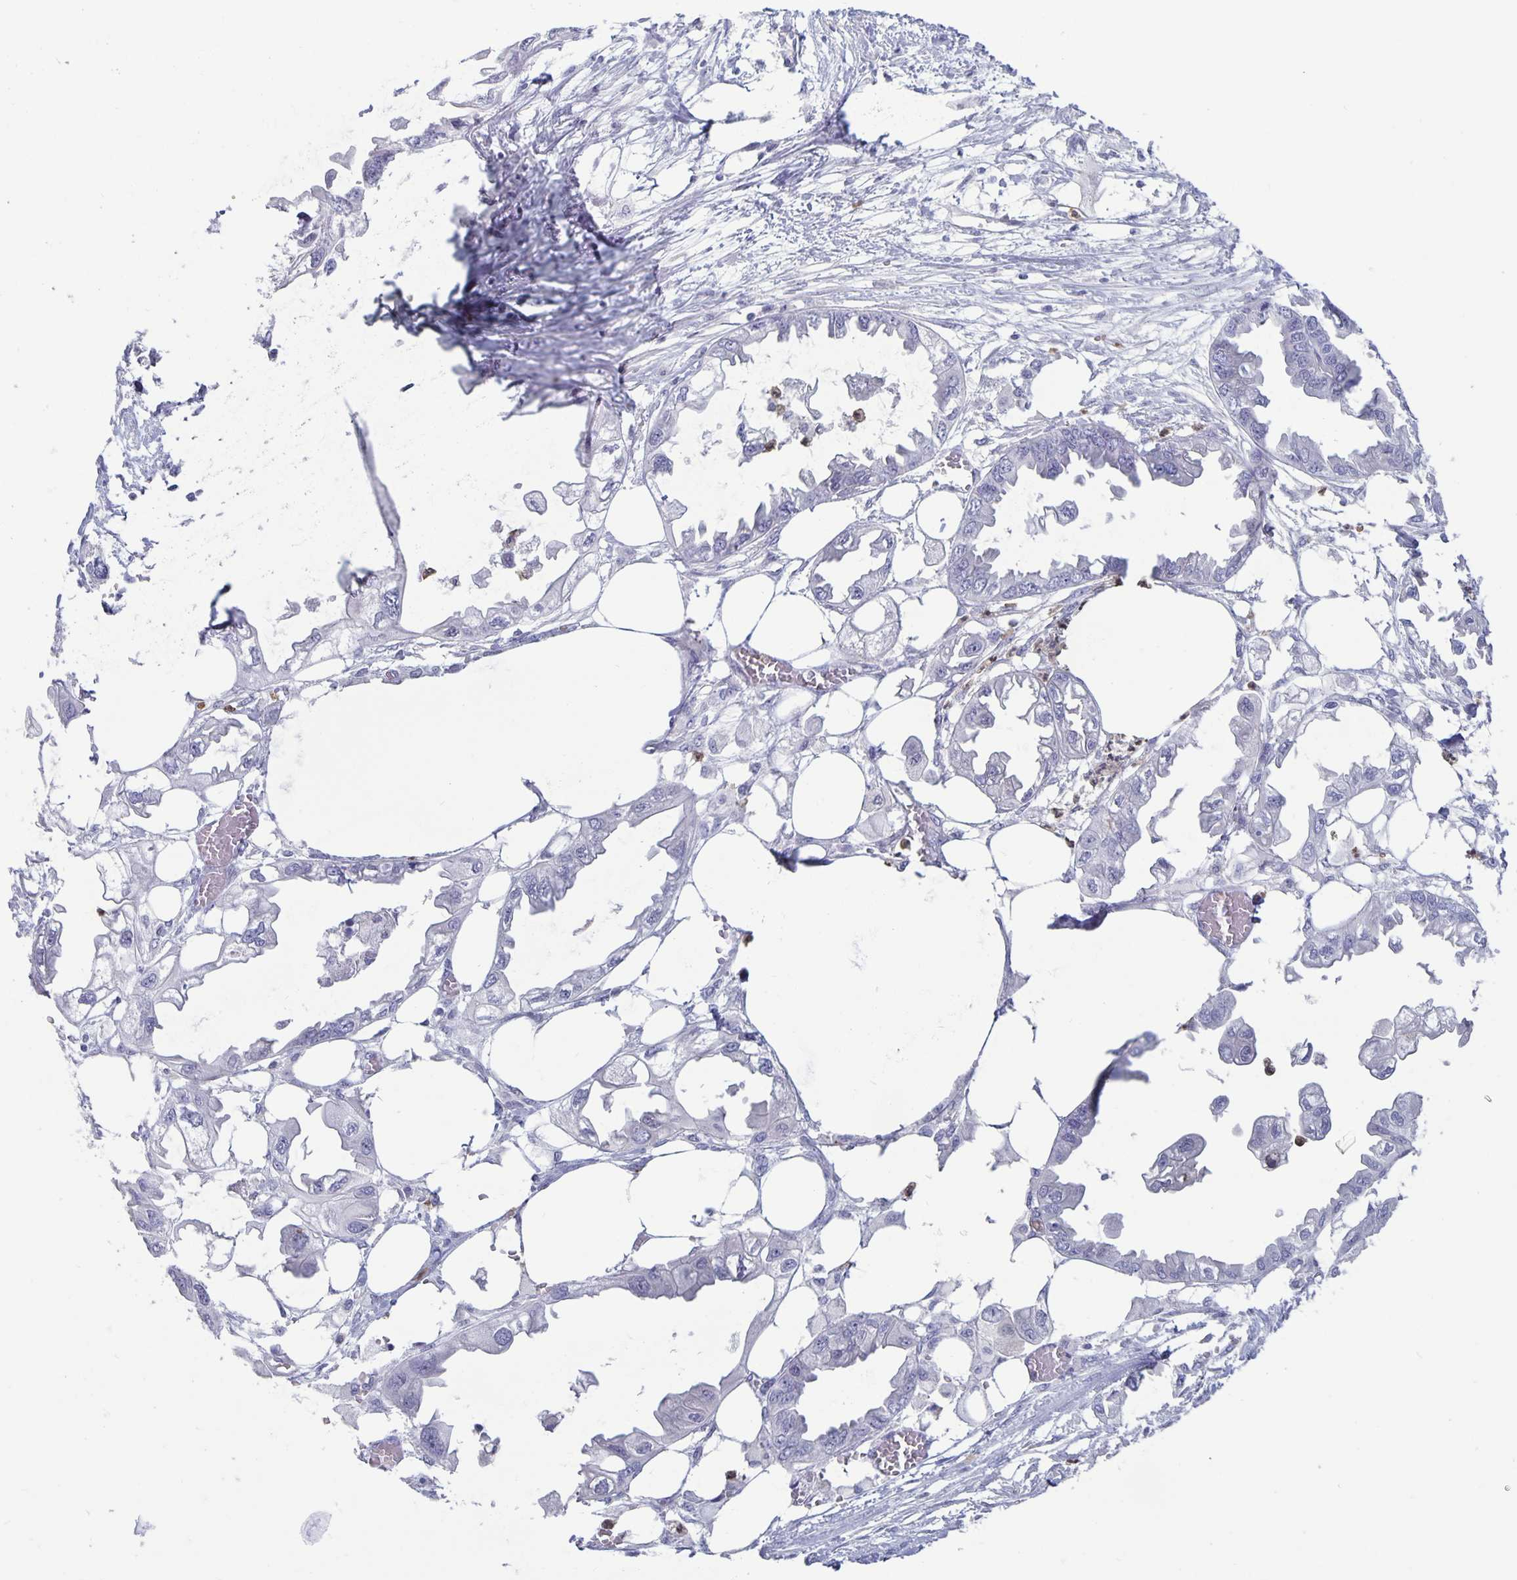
{"staining": {"intensity": "negative", "quantity": "none", "location": "none"}, "tissue": "endometrial cancer", "cell_type": "Tumor cells", "image_type": "cancer", "snomed": [{"axis": "morphology", "description": "Adenocarcinoma, NOS"}, {"axis": "morphology", "description": "Adenocarcinoma, metastatic, NOS"}, {"axis": "topography", "description": "Adipose tissue"}, {"axis": "topography", "description": "Endometrium"}], "caption": "Tumor cells show no significant expression in endometrial cancer (adenocarcinoma).", "gene": "PLCB3", "patient": {"sex": "female", "age": 67}}